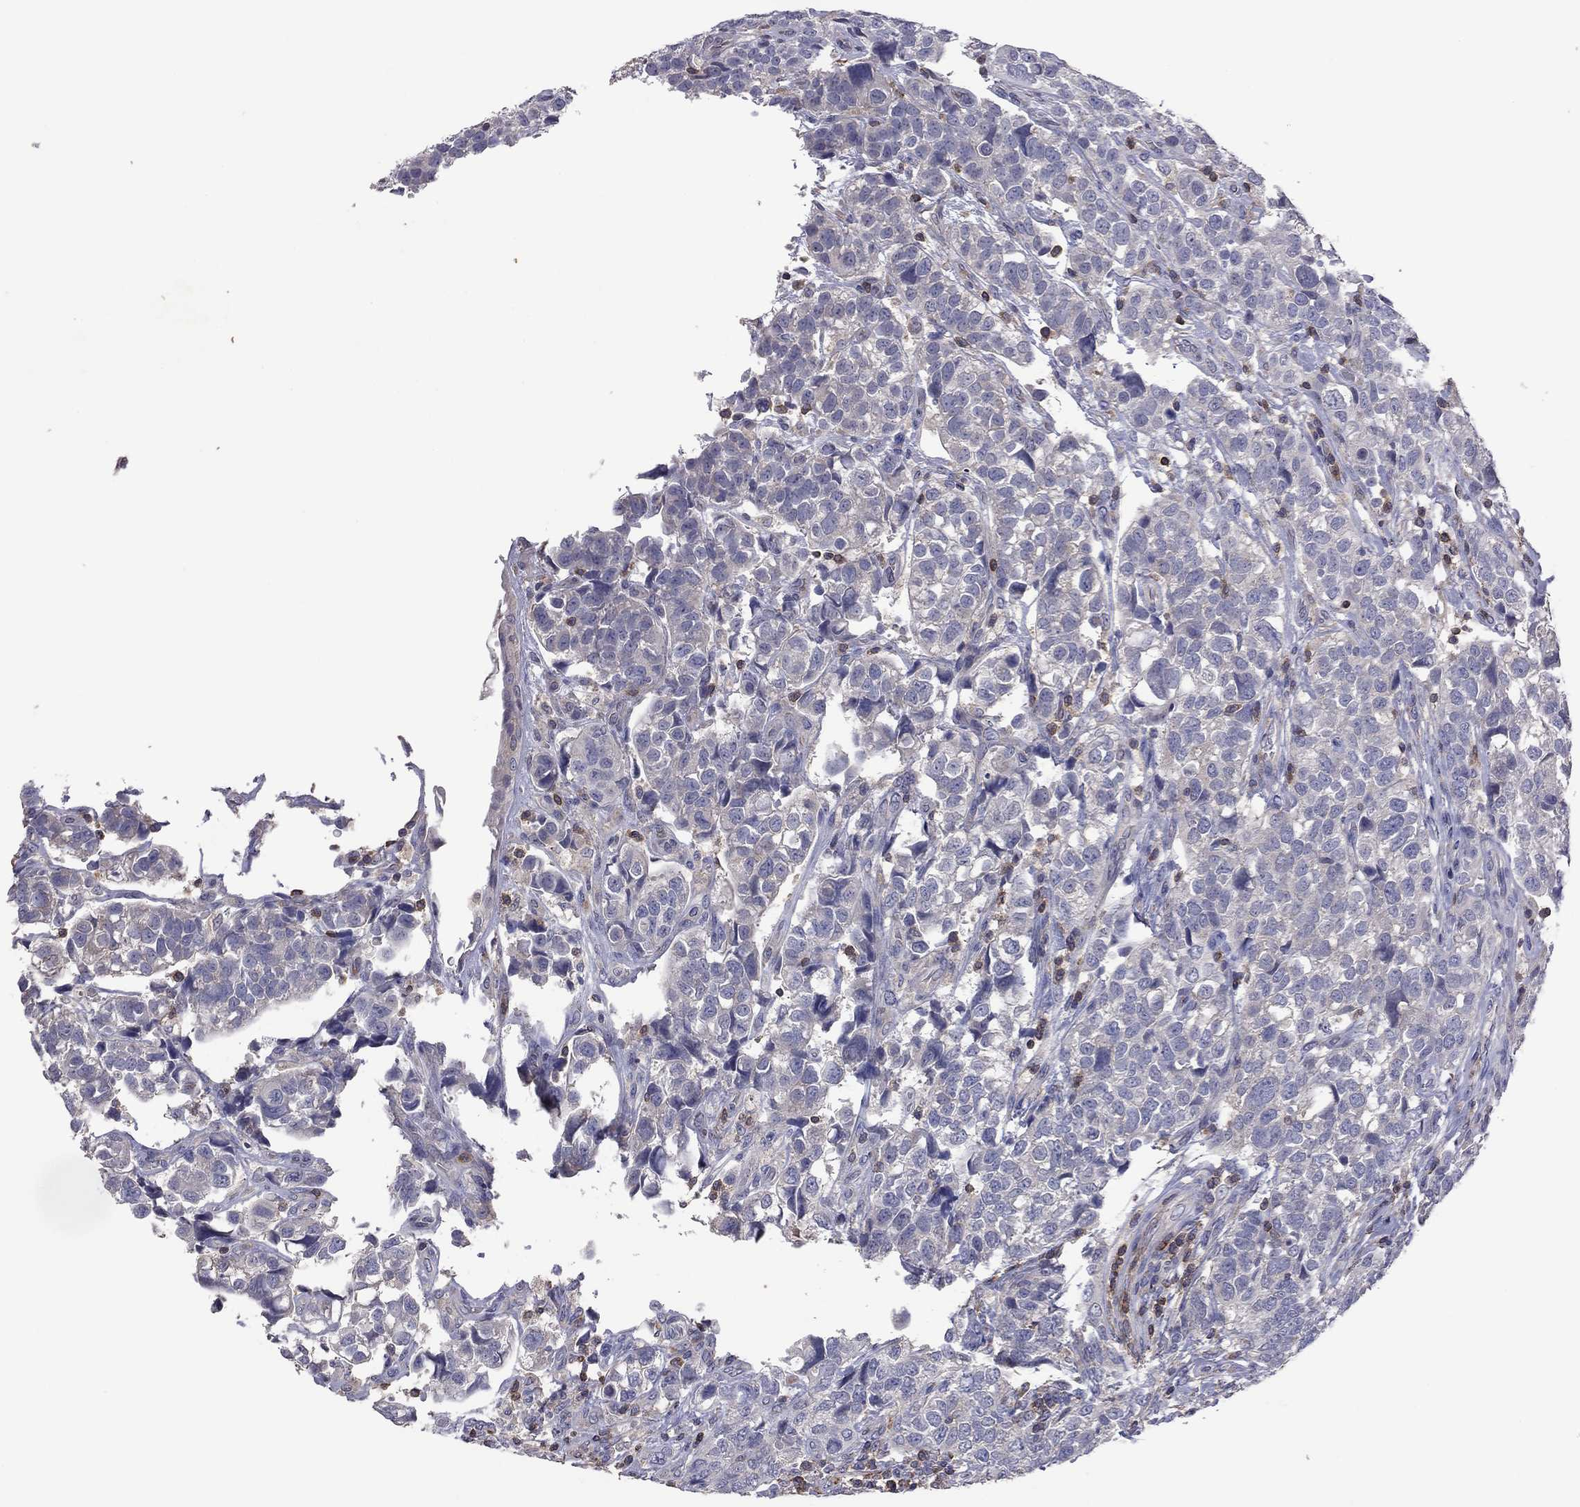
{"staining": {"intensity": "negative", "quantity": "none", "location": "none"}, "tissue": "urothelial cancer", "cell_type": "Tumor cells", "image_type": "cancer", "snomed": [{"axis": "morphology", "description": "Urothelial carcinoma, High grade"}, {"axis": "topography", "description": "Urinary bladder"}], "caption": "Protein analysis of urothelial cancer reveals no significant staining in tumor cells.", "gene": "IPCEF1", "patient": {"sex": "female", "age": 58}}